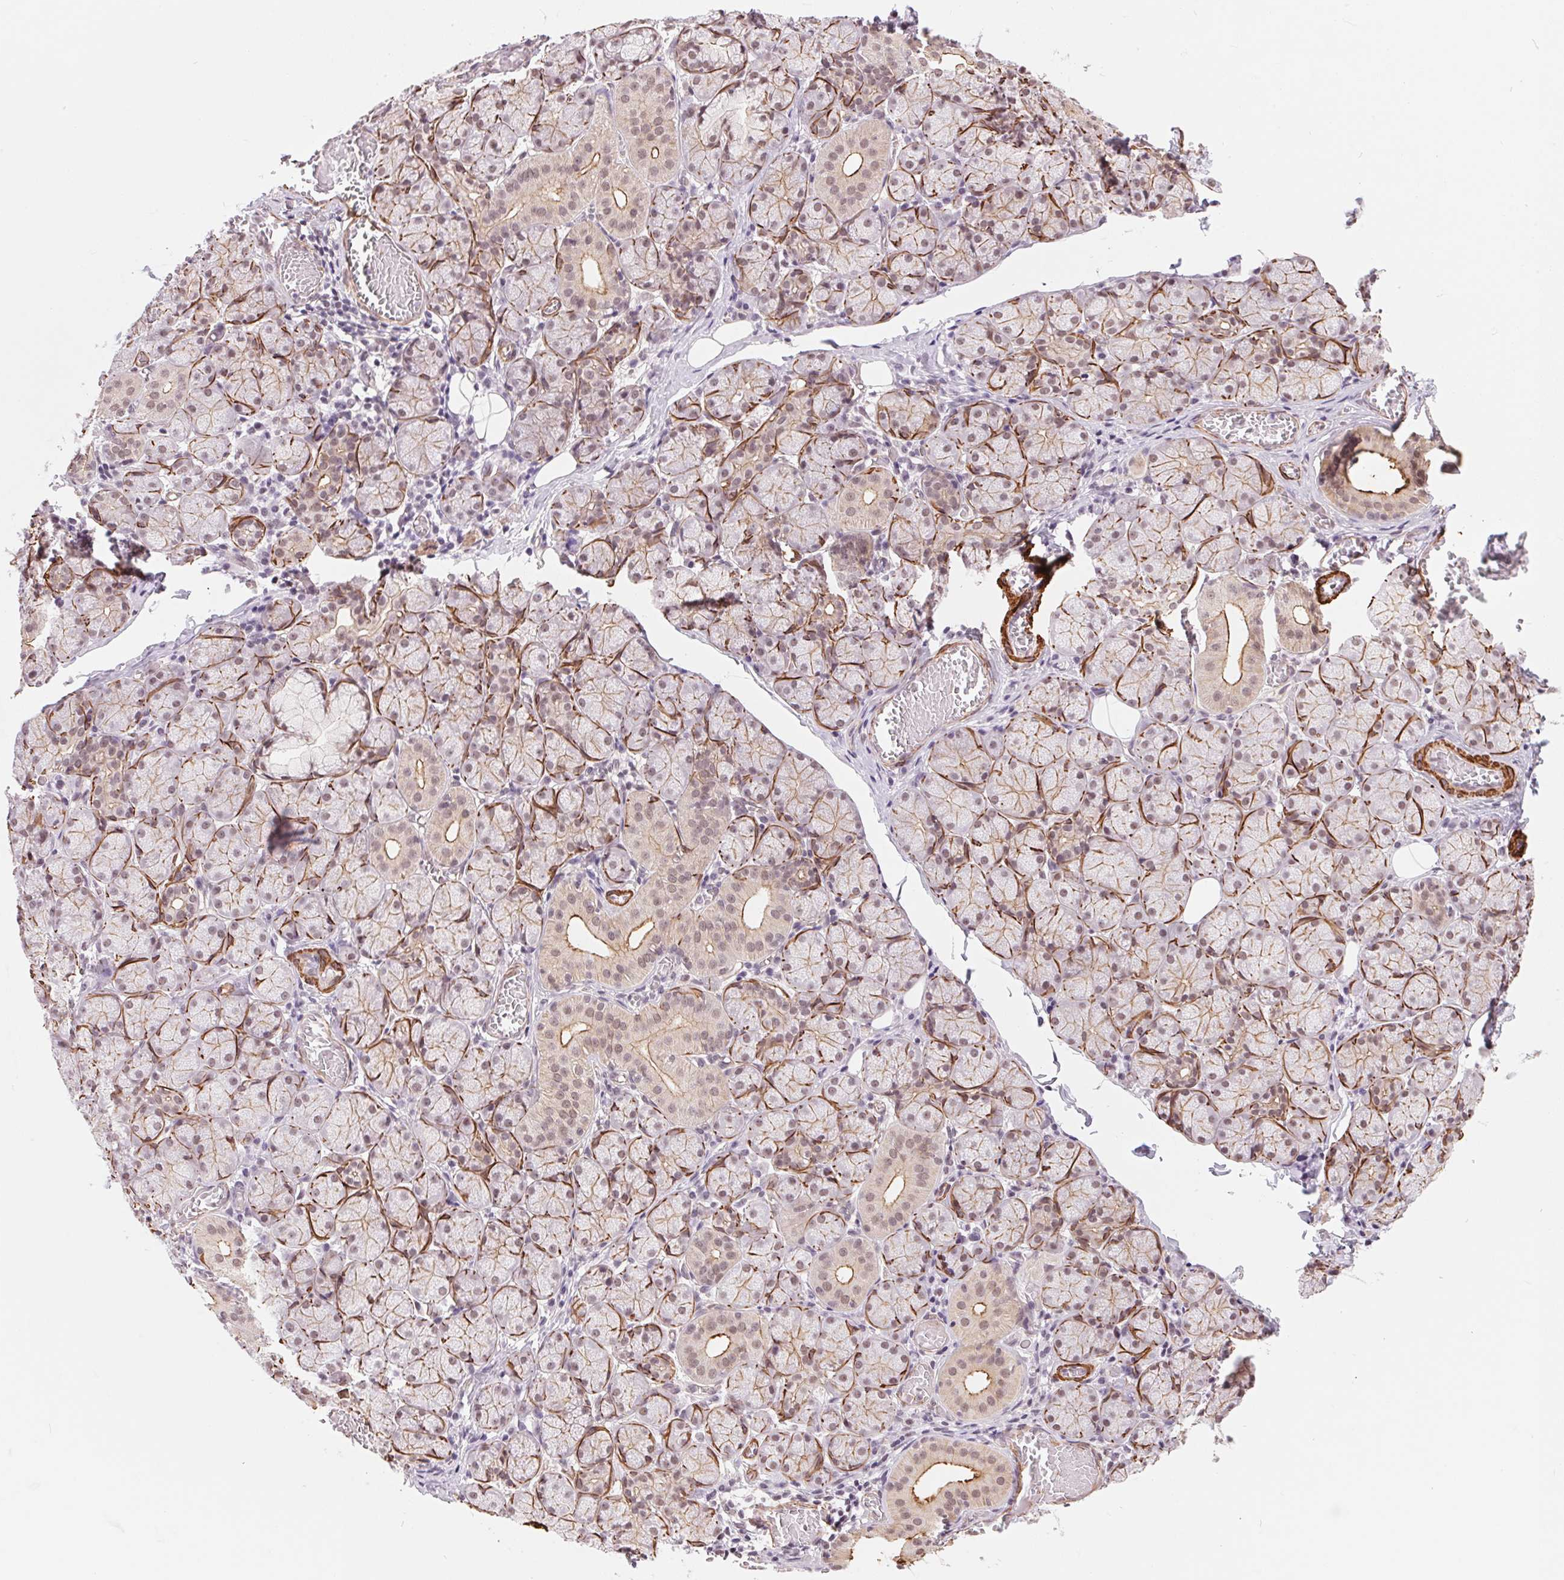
{"staining": {"intensity": "moderate", "quantity": "25%-75%", "location": "cytoplasmic/membranous"}, "tissue": "salivary gland", "cell_type": "Glandular cells", "image_type": "normal", "snomed": [{"axis": "morphology", "description": "Normal tissue, NOS"}, {"axis": "topography", "description": "Salivary gland"}, {"axis": "topography", "description": "Peripheral nerve tissue"}], "caption": "Moderate cytoplasmic/membranous protein positivity is present in approximately 25%-75% of glandular cells in salivary gland. (brown staining indicates protein expression, while blue staining denotes nuclei).", "gene": "BCAT1", "patient": {"sex": "female", "age": 24}}